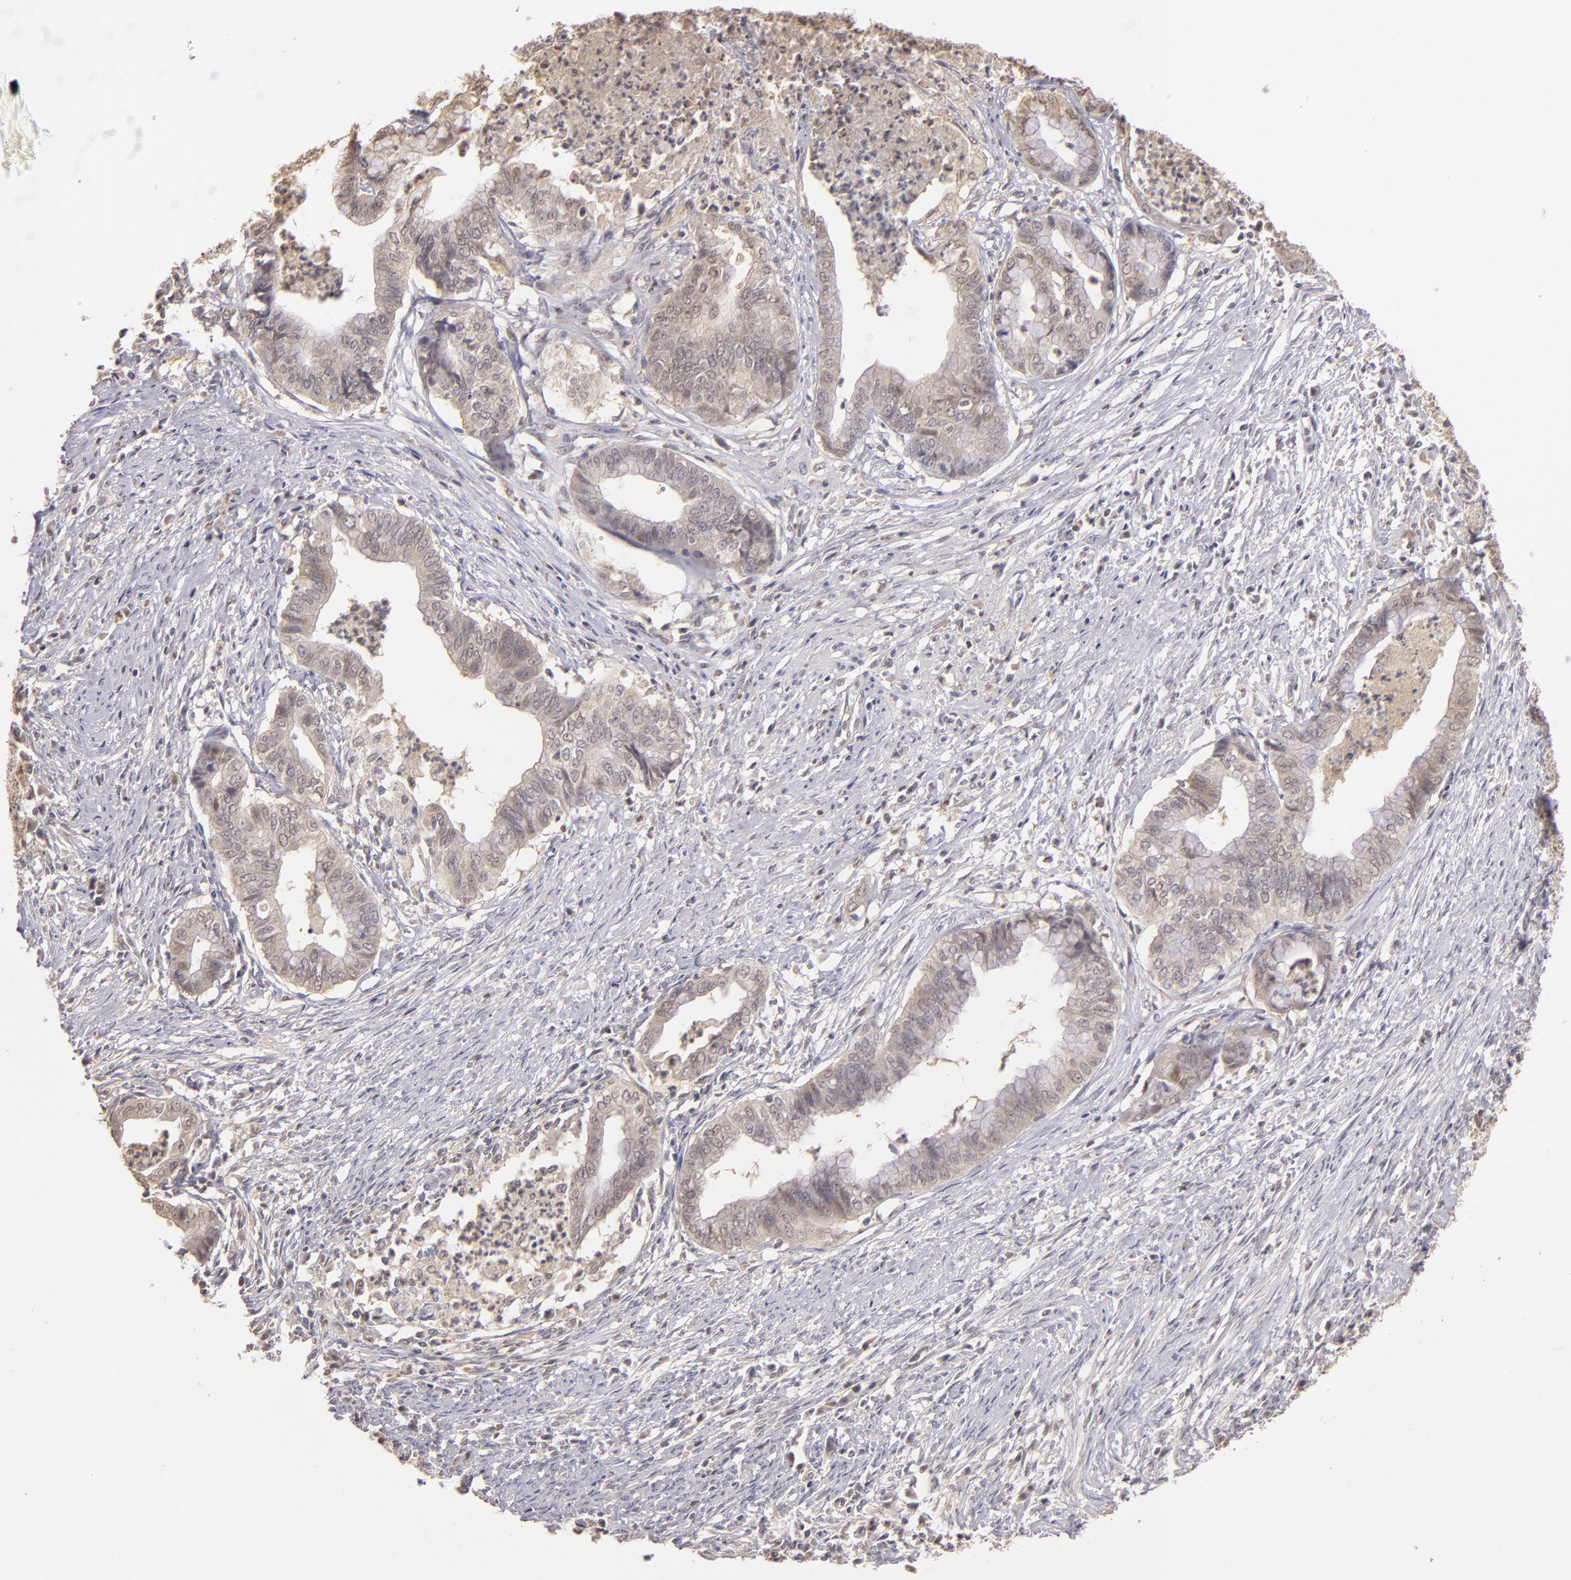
{"staining": {"intensity": "weak", "quantity": ">75%", "location": "cytoplasmic/membranous"}, "tissue": "endometrial cancer", "cell_type": "Tumor cells", "image_type": "cancer", "snomed": [{"axis": "morphology", "description": "Necrosis, NOS"}, {"axis": "morphology", "description": "Adenocarcinoma, NOS"}, {"axis": "topography", "description": "Endometrium"}], "caption": "DAB immunohistochemical staining of endometrial cancer exhibits weak cytoplasmic/membranous protein expression in about >75% of tumor cells. (Brightfield microscopy of DAB IHC at high magnification).", "gene": "LRG1", "patient": {"sex": "female", "age": 79}}